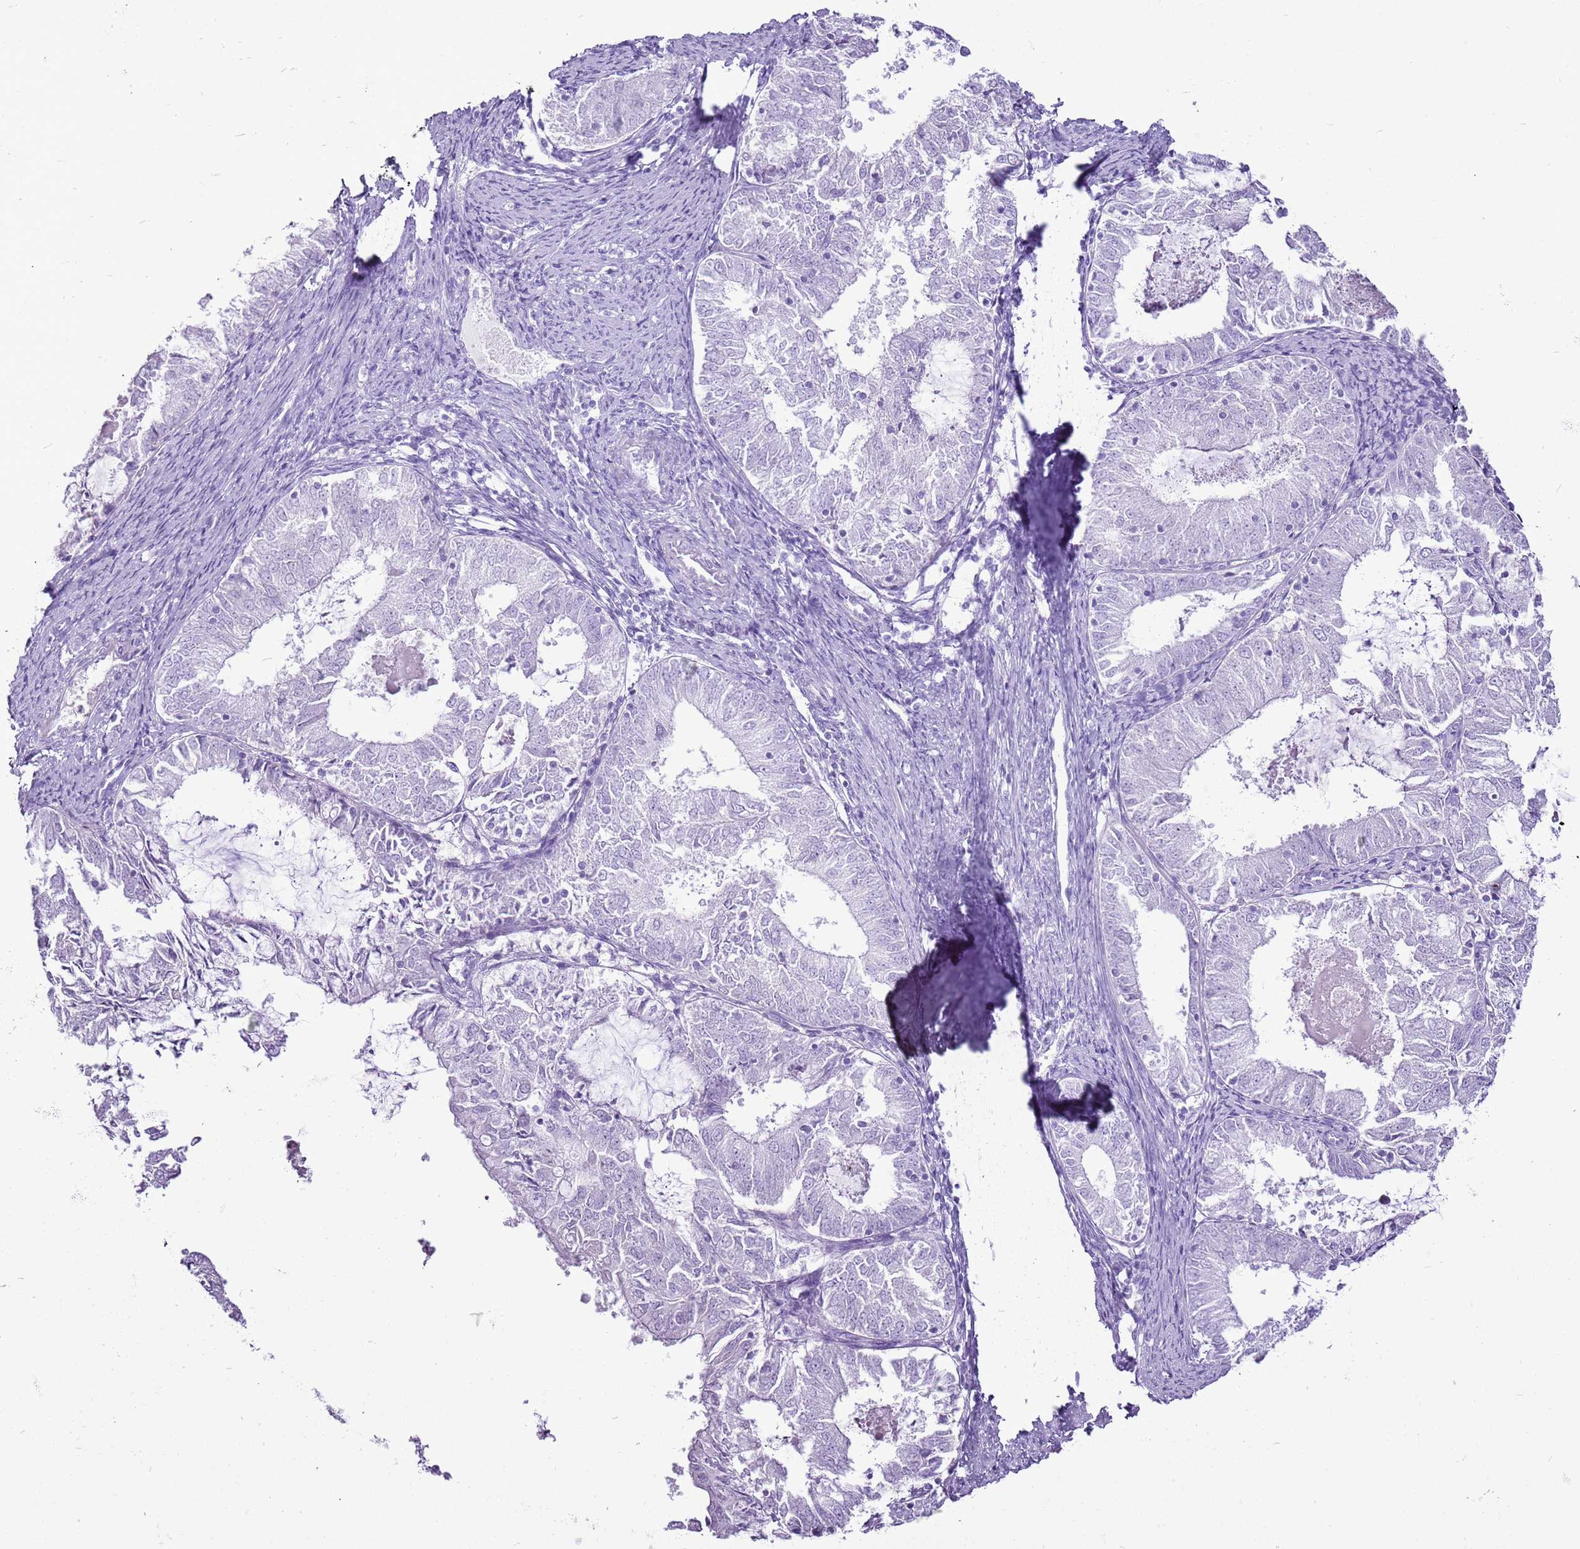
{"staining": {"intensity": "negative", "quantity": "none", "location": "none"}, "tissue": "endometrial cancer", "cell_type": "Tumor cells", "image_type": "cancer", "snomed": [{"axis": "morphology", "description": "Adenocarcinoma, NOS"}, {"axis": "topography", "description": "Endometrium"}], "caption": "This micrograph is of endometrial cancer stained with immunohistochemistry to label a protein in brown with the nuclei are counter-stained blue. There is no expression in tumor cells.", "gene": "CNFN", "patient": {"sex": "female", "age": 57}}